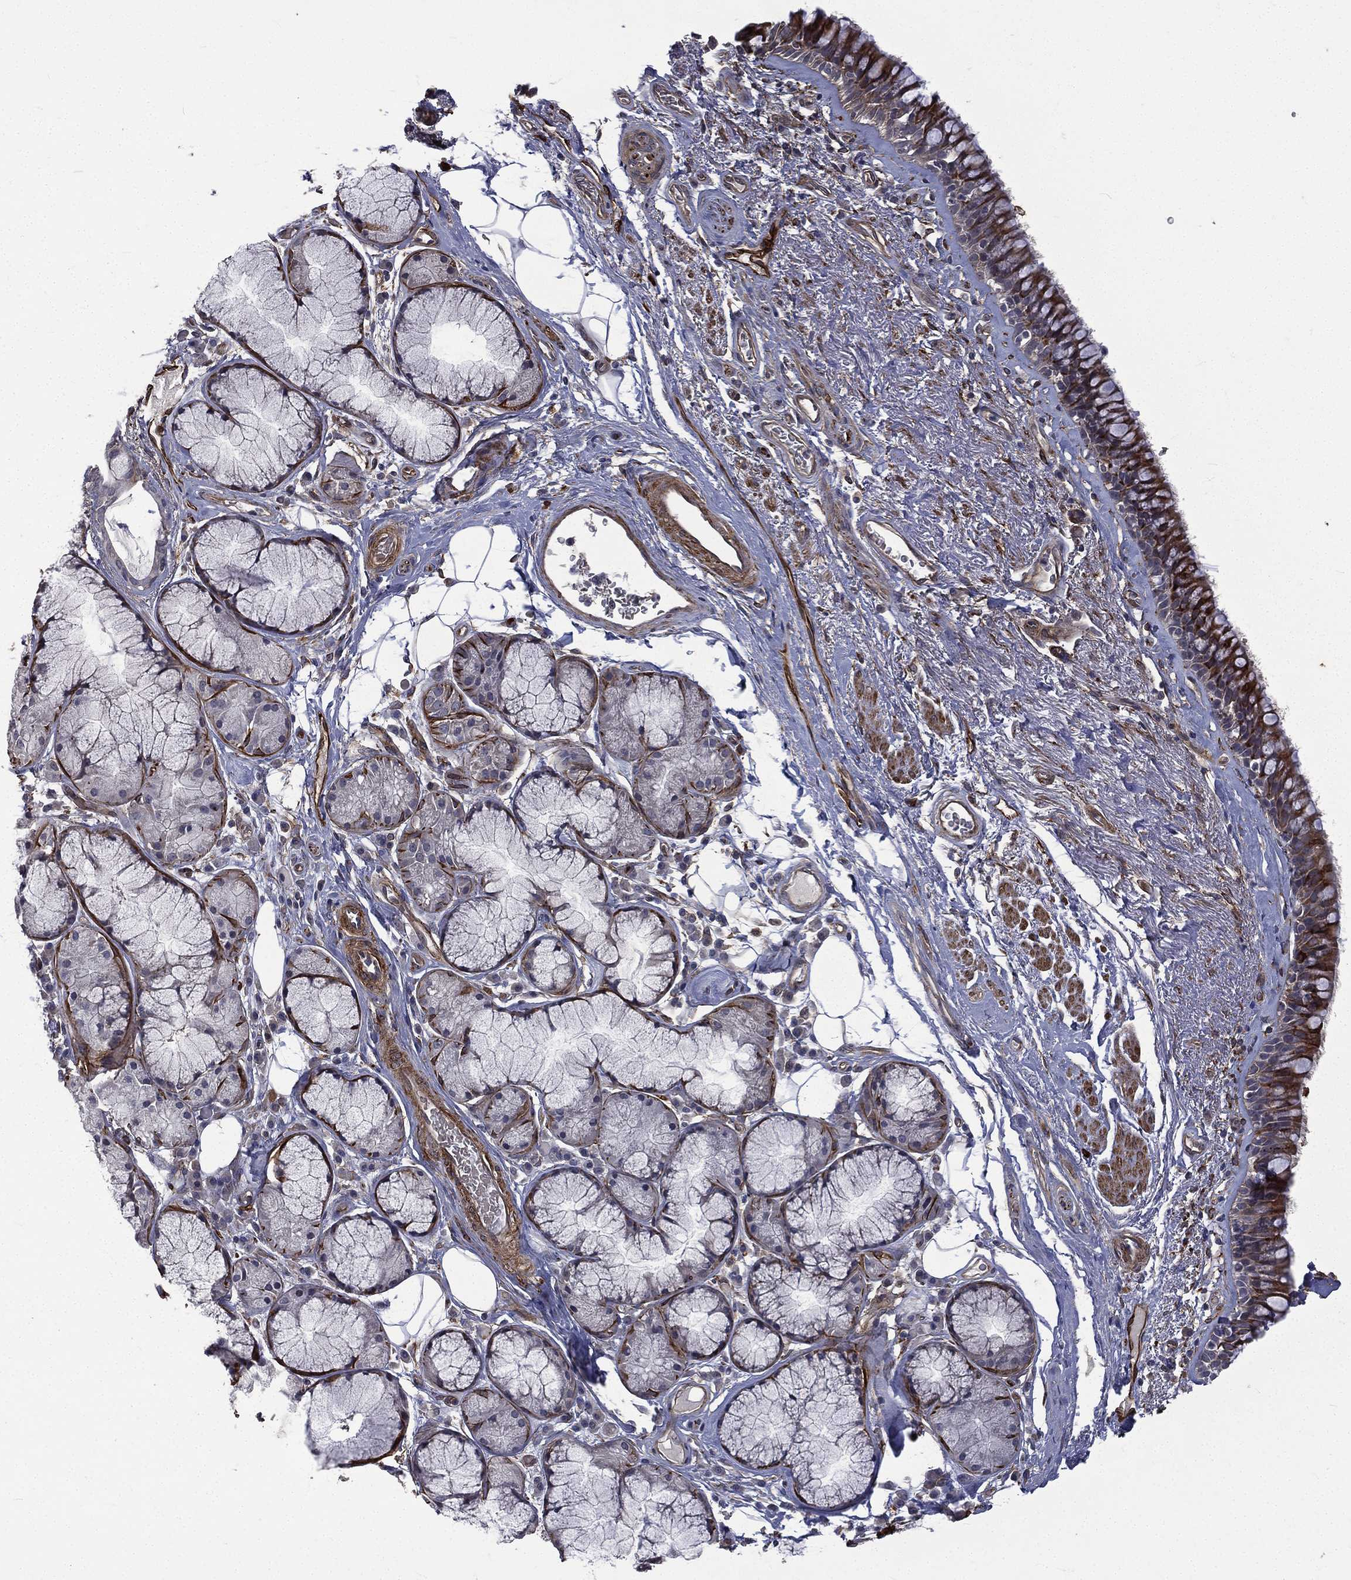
{"staining": {"intensity": "strong", "quantity": "25%-75%", "location": "cytoplasmic/membranous"}, "tissue": "bronchus", "cell_type": "Respiratory epithelial cells", "image_type": "normal", "snomed": [{"axis": "morphology", "description": "Normal tissue, NOS"}, {"axis": "topography", "description": "Bronchus"}], "caption": "Immunohistochemical staining of unremarkable bronchus displays high levels of strong cytoplasmic/membranous expression in about 25%-75% of respiratory epithelial cells.", "gene": "PPFIBP1", "patient": {"sex": "male", "age": 82}}